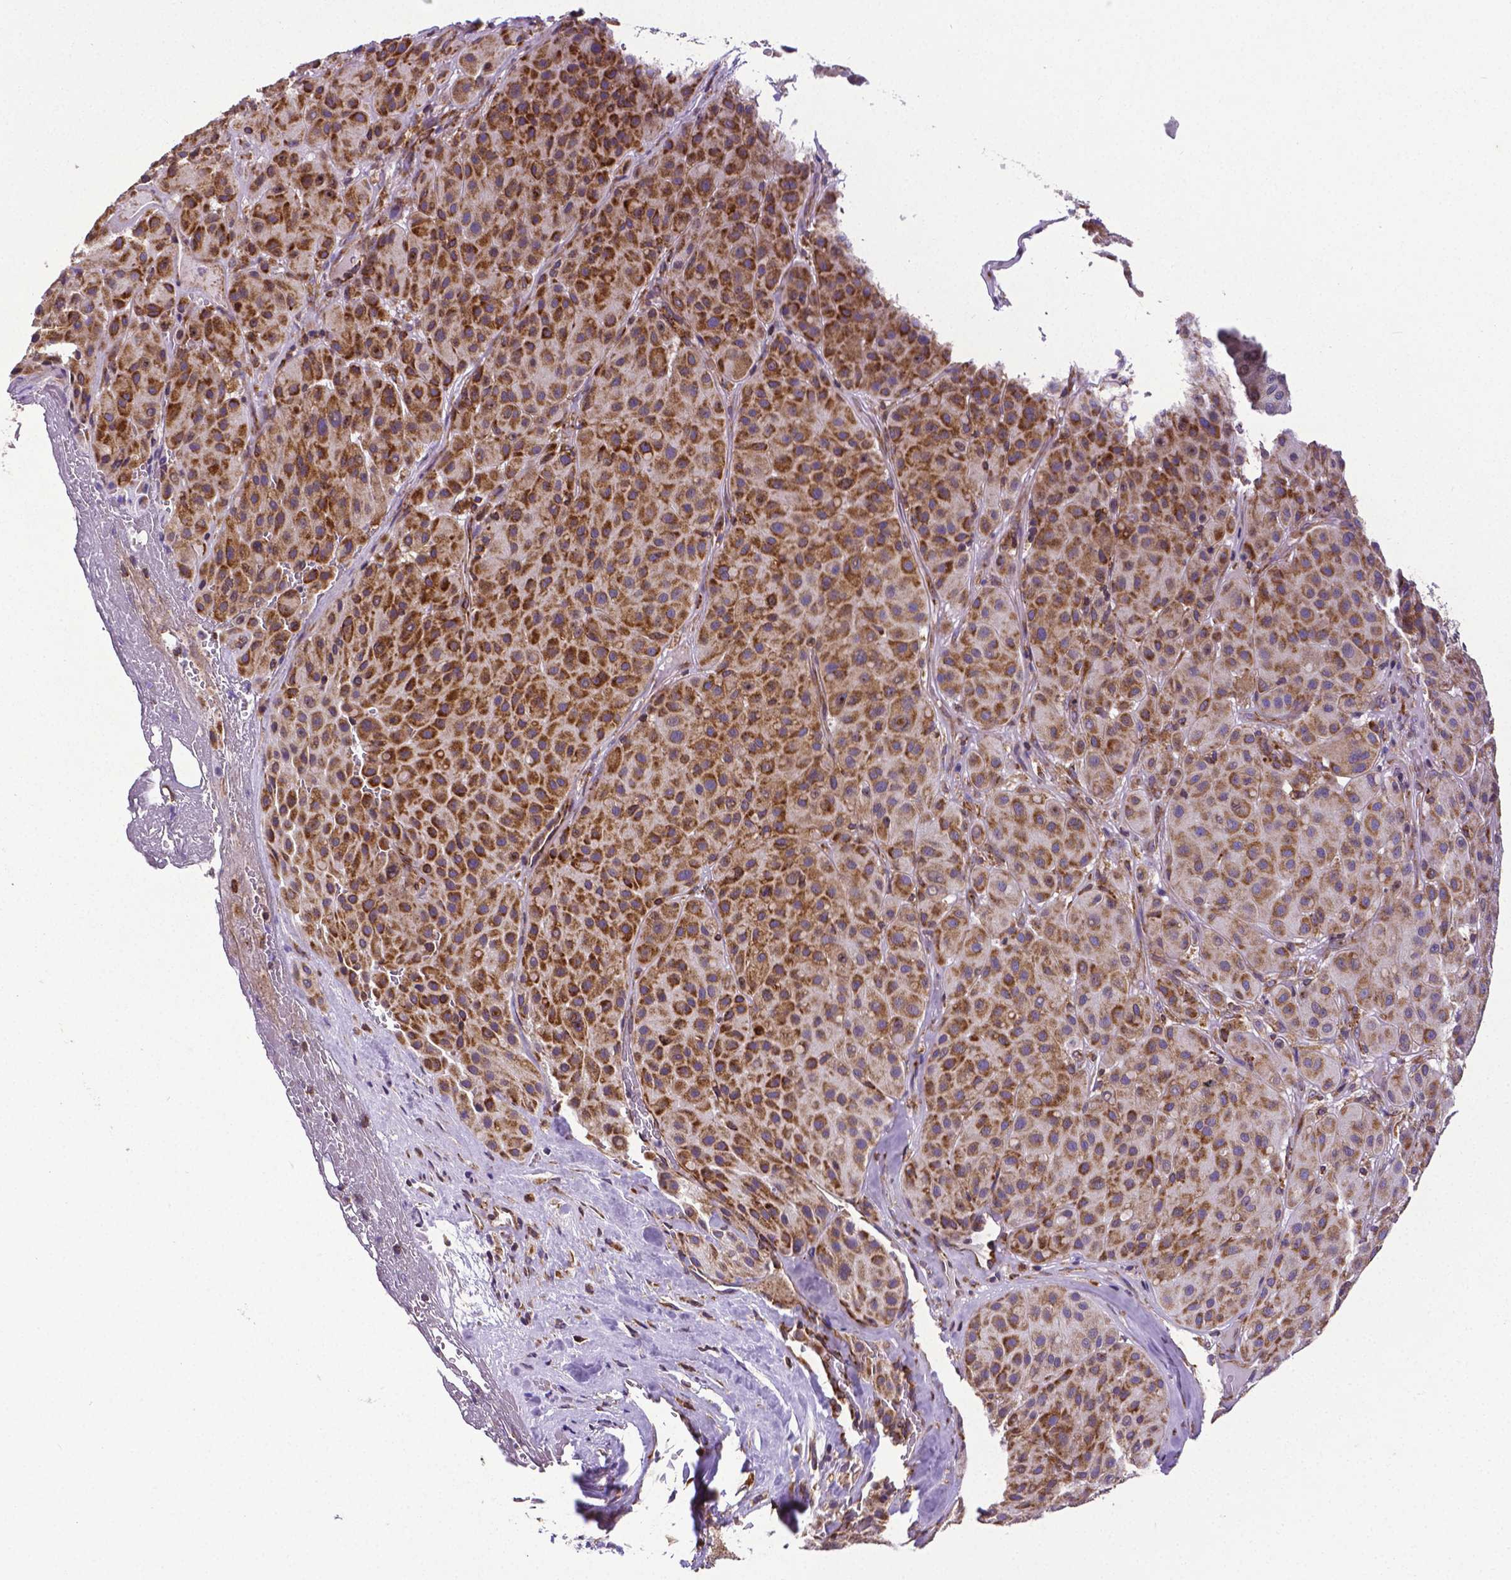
{"staining": {"intensity": "strong", "quantity": ">75%", "location": "cytoplasmic/membranous"}, "tissue": "melanoma", "cell_type": "Tumor cells", "image_type": "cancer", "snomed": [{"axis": "morphology", "description": "Malignant melanoma, Metastatic site"}, {"axis": "topography", "description": "Smooth muscle"}], "caption": "IHC (DAB (3,3'-diaminobenzidine)) staining of human malignant melanoma (metastatic site) shows strong cytoplasmic/membranous protein staining in approximately >75% of tumor cells.", "gene": "MTDH", "patient": {"sex": "male", "age": 41}}